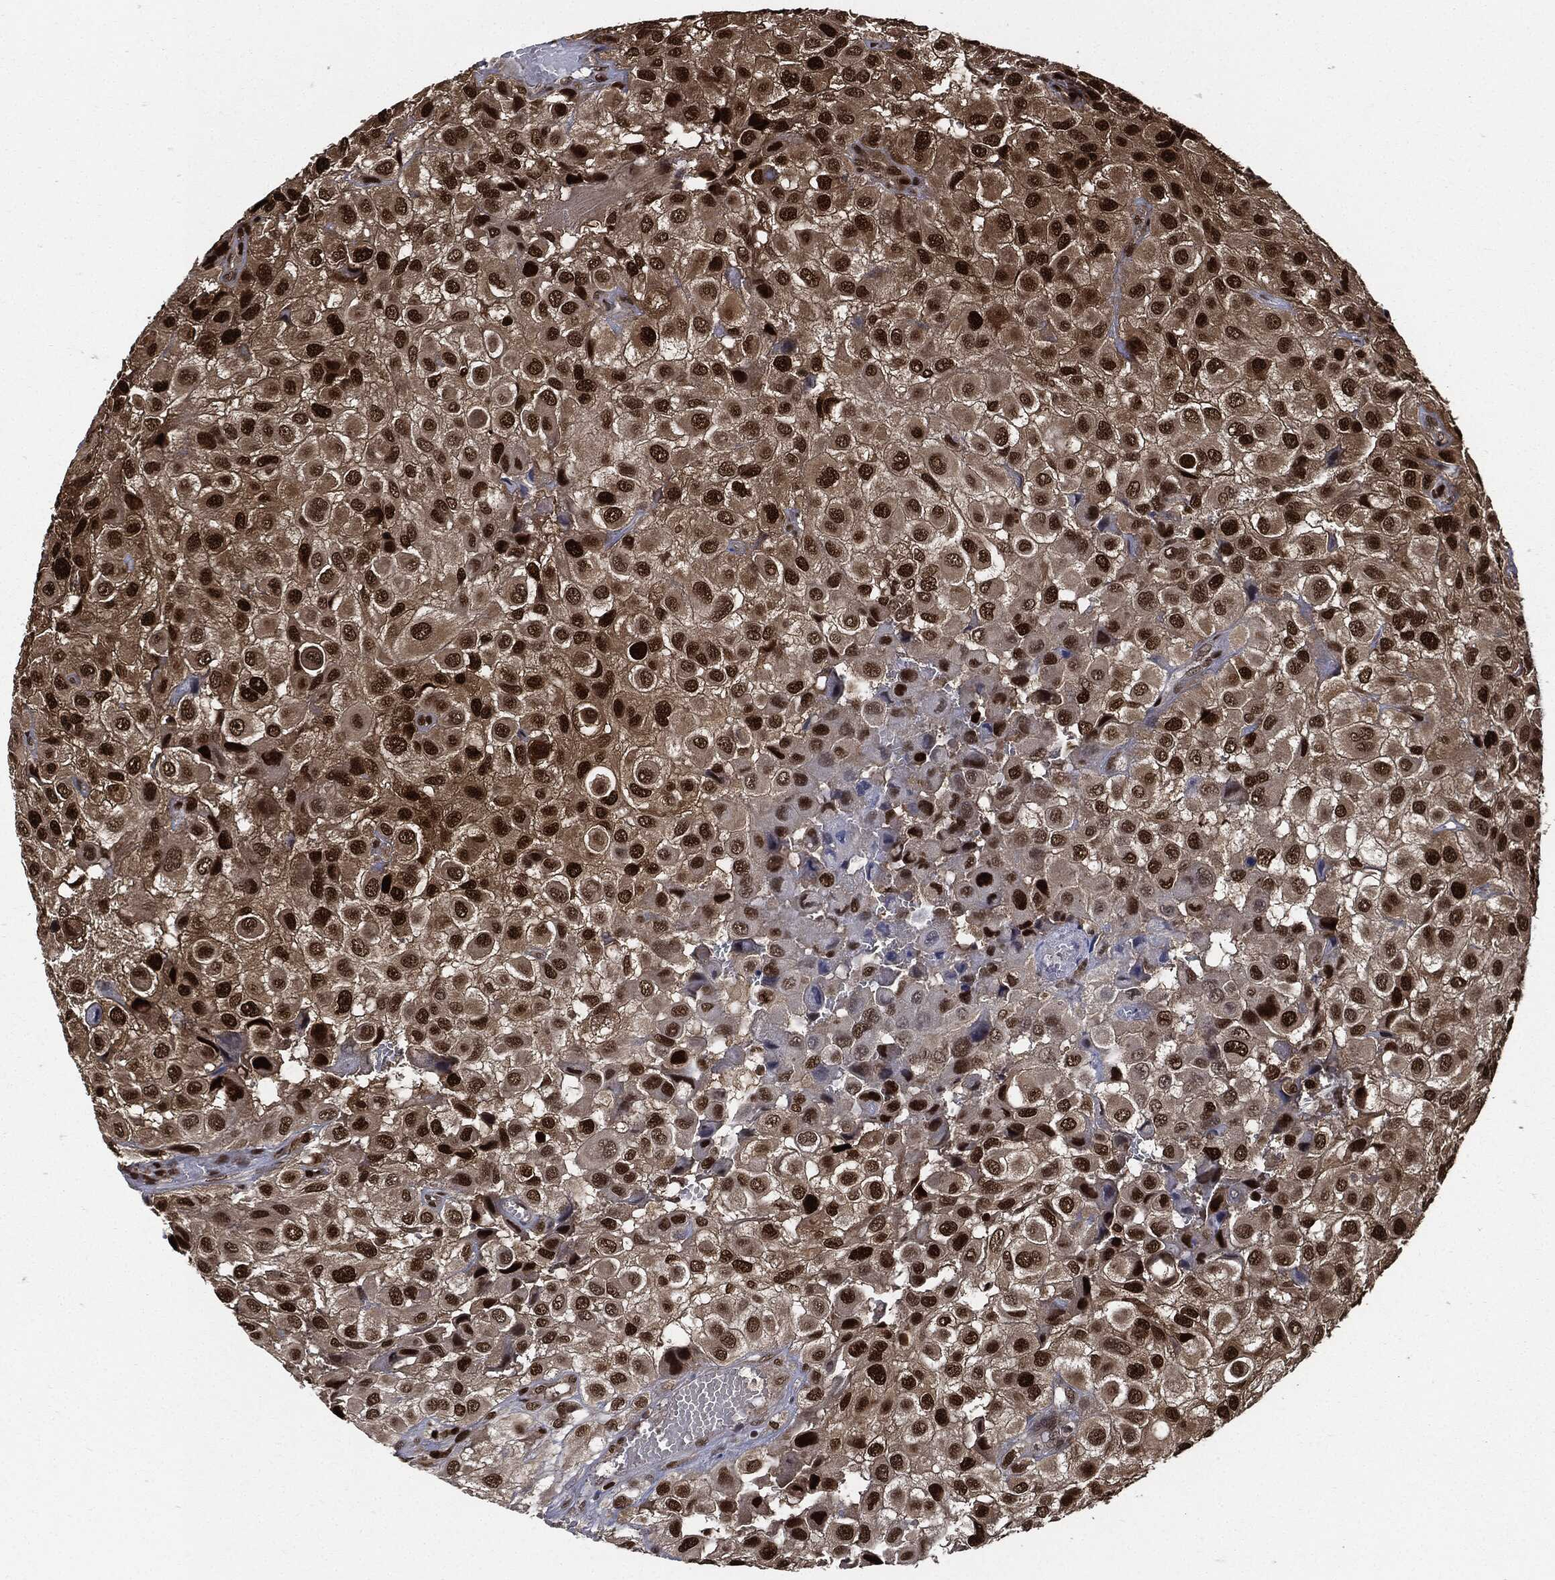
{"staining": {"intensity": "strong", "quantity": ">75%", "location": "nuclear"}, "tissue": "urothelial cancer", "cell_type": "Tumor cells", "image_type": "cancer", "snomed": [{"axis": "morphology", "description": "Urothelial carcinoma, High grade"}, {"axis": "topography", "description": "Urinary bladder"}], "caption": "Immunohistochemical staining of human urothelial cancer shows high levels of strong nuclear expression in approximately >75% of tumor cells.", "gene": "PCNA", "patient": {"sex": "male", "age": 56}}